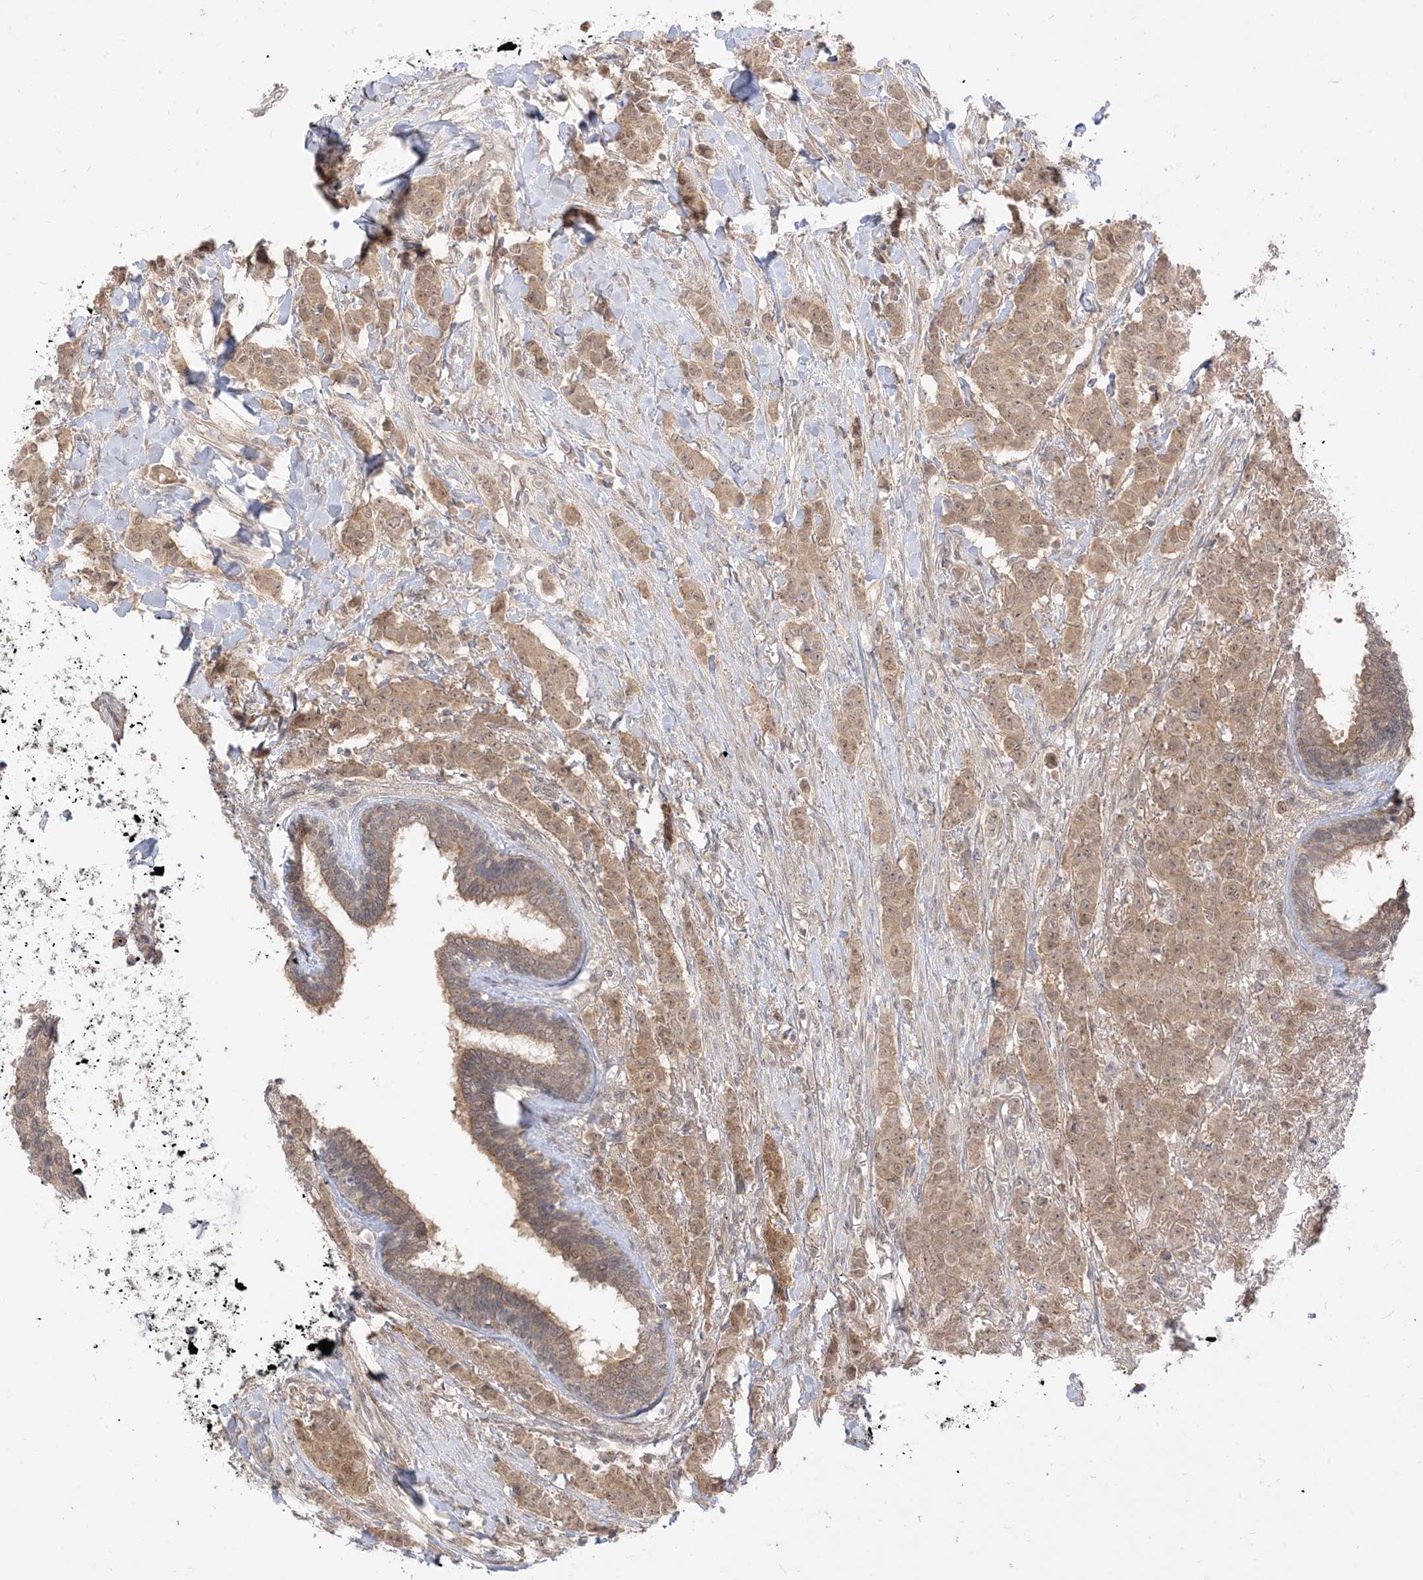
{"staining": {"intensity": "weak", "quantity": ">75%", "location": "cytoplasmic/membranous"}, "tissue": "breast cancer", "cell_type": "Tumor cells", "image_type": "cancer", "snomed": [{"axis": "morphology", "description": "Duct carcinoma"}, {"axis": "topography", "description": "Breast"}], "caption": "A high-resolution photomicrograph shows immunohistochemistry (IHC) staining of breast cancer (intraductal carcinoma), which reveals weak cytoplasmic/membranous staining in about >75% of tumor cells.", "gene": "TBCC", "patient": {"sex": "female", "age": 40}}